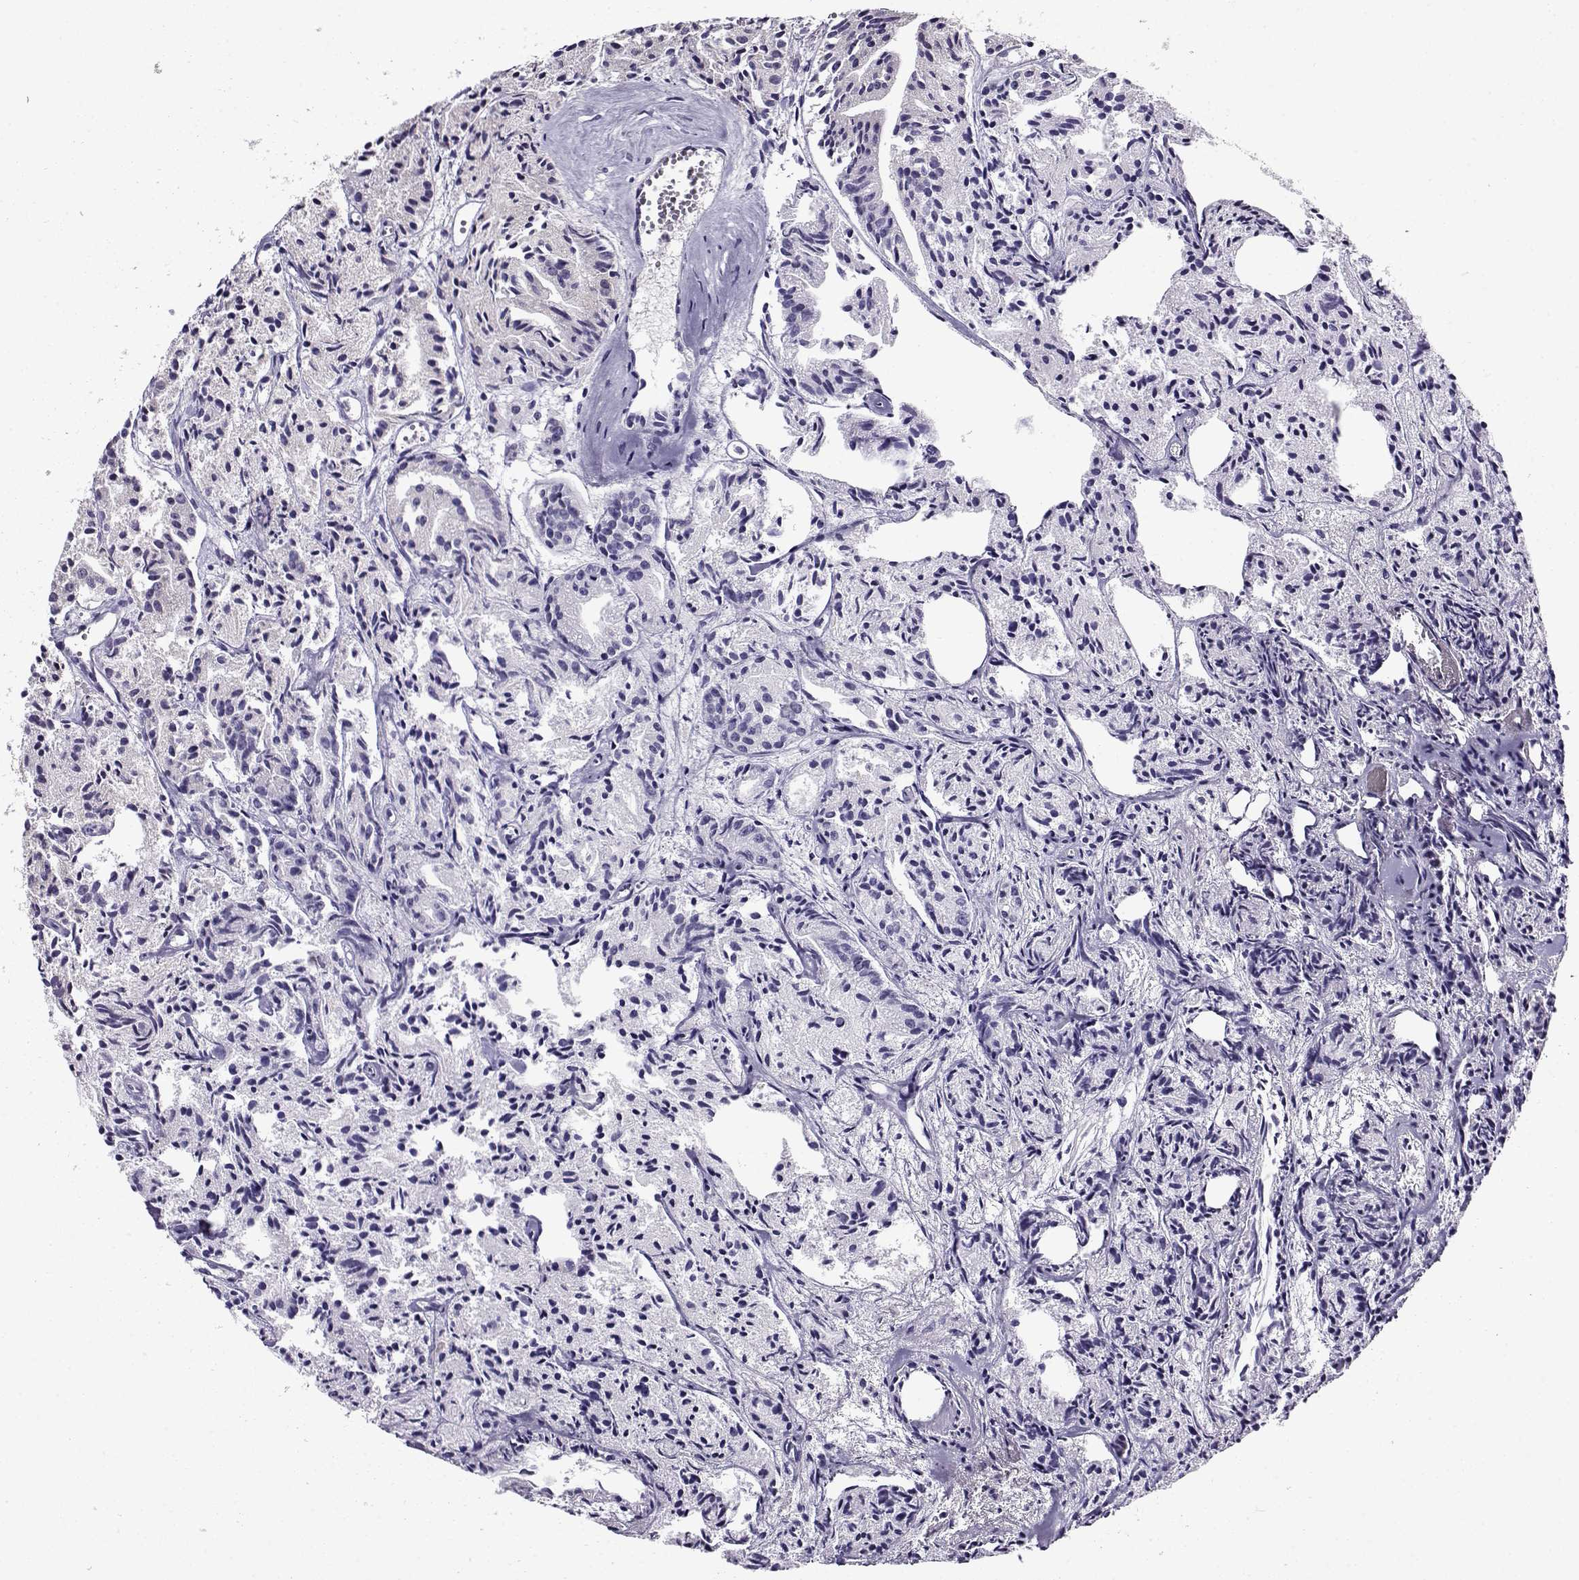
{"staining": {"intensity": "negative", "quantity": "none", "location": "none"}, "tissue": "prostate cancer", "cell_type": "Tumor cells", "image_type": "cancer", "snomed": [{"axis": "morphology", "description": "Adenocarcinoma, Medium grade"}, {"axis": "topography", "description": "Prostate"}], "caption": "This is a histopathology image of immunohistochemistry staining of prostate adenocarcinoma (medium-grade), which shows no staining in tumor cells.", "gene": "FEZF1", "patient": {"sex": "male", "age": 74}}